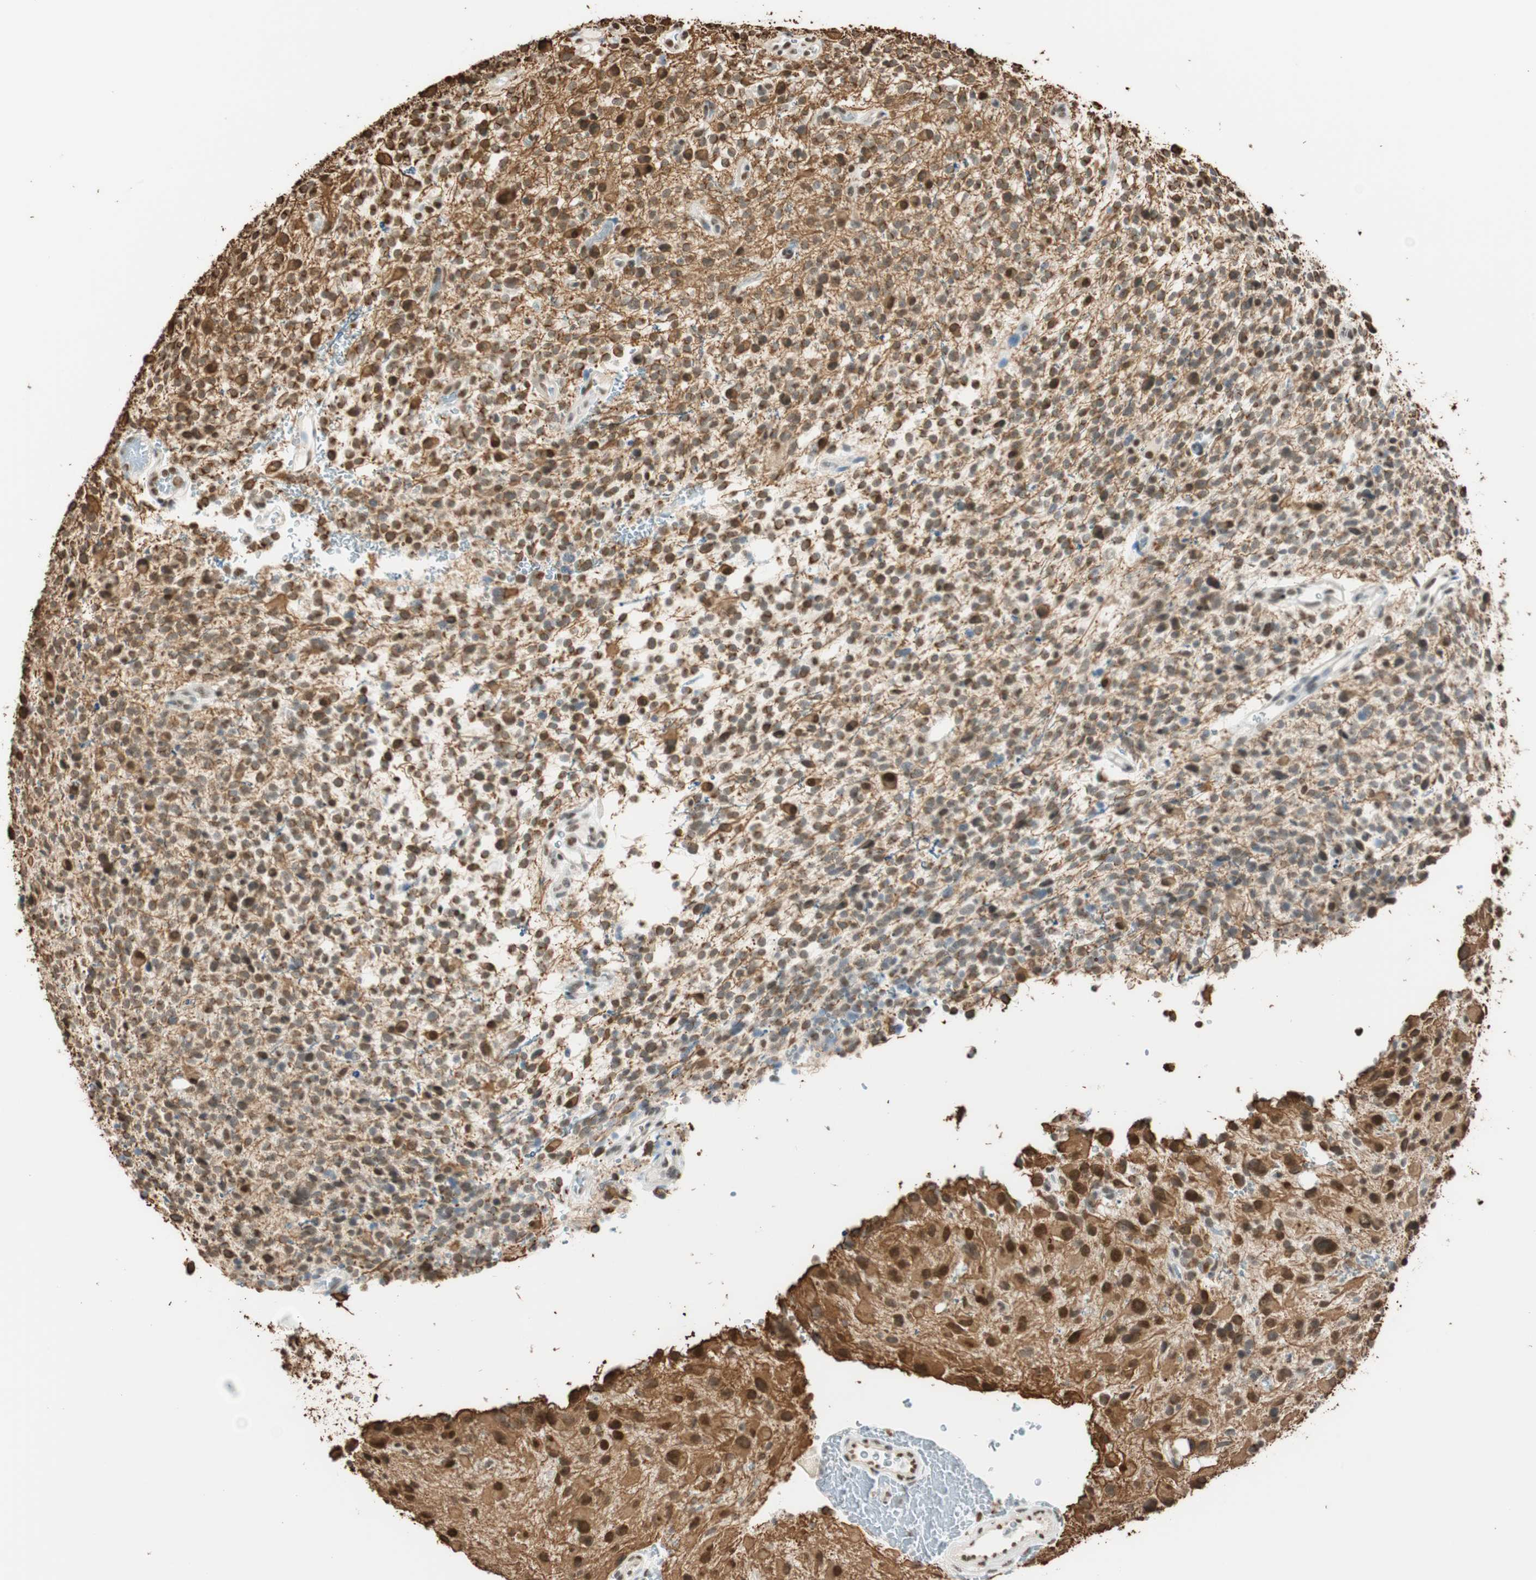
{"staining": {"intensity": "strong", "quantity": ">75%", "location": "cytoplasmic/membranous,nuclear"}, "tissue": "glioma", "cell_type": "Tumor cells", "image_type": "cancer", "snomed": [{"axis": "morphology", "description": "Normal tissue, NOS"}, {"axis": "morphology", "description": "Glioma, malignant, High grade"}, {"axis": "topography", "description": "Cerebral cortex"}], "caption": "Glioma stained with a brown dye displays strong cytoplasmic/membranous and nuclear positive staining in approximately >75% of tumor cells.", "gene": "FANCG", "patient": {"sex": "male", "age": 75}}